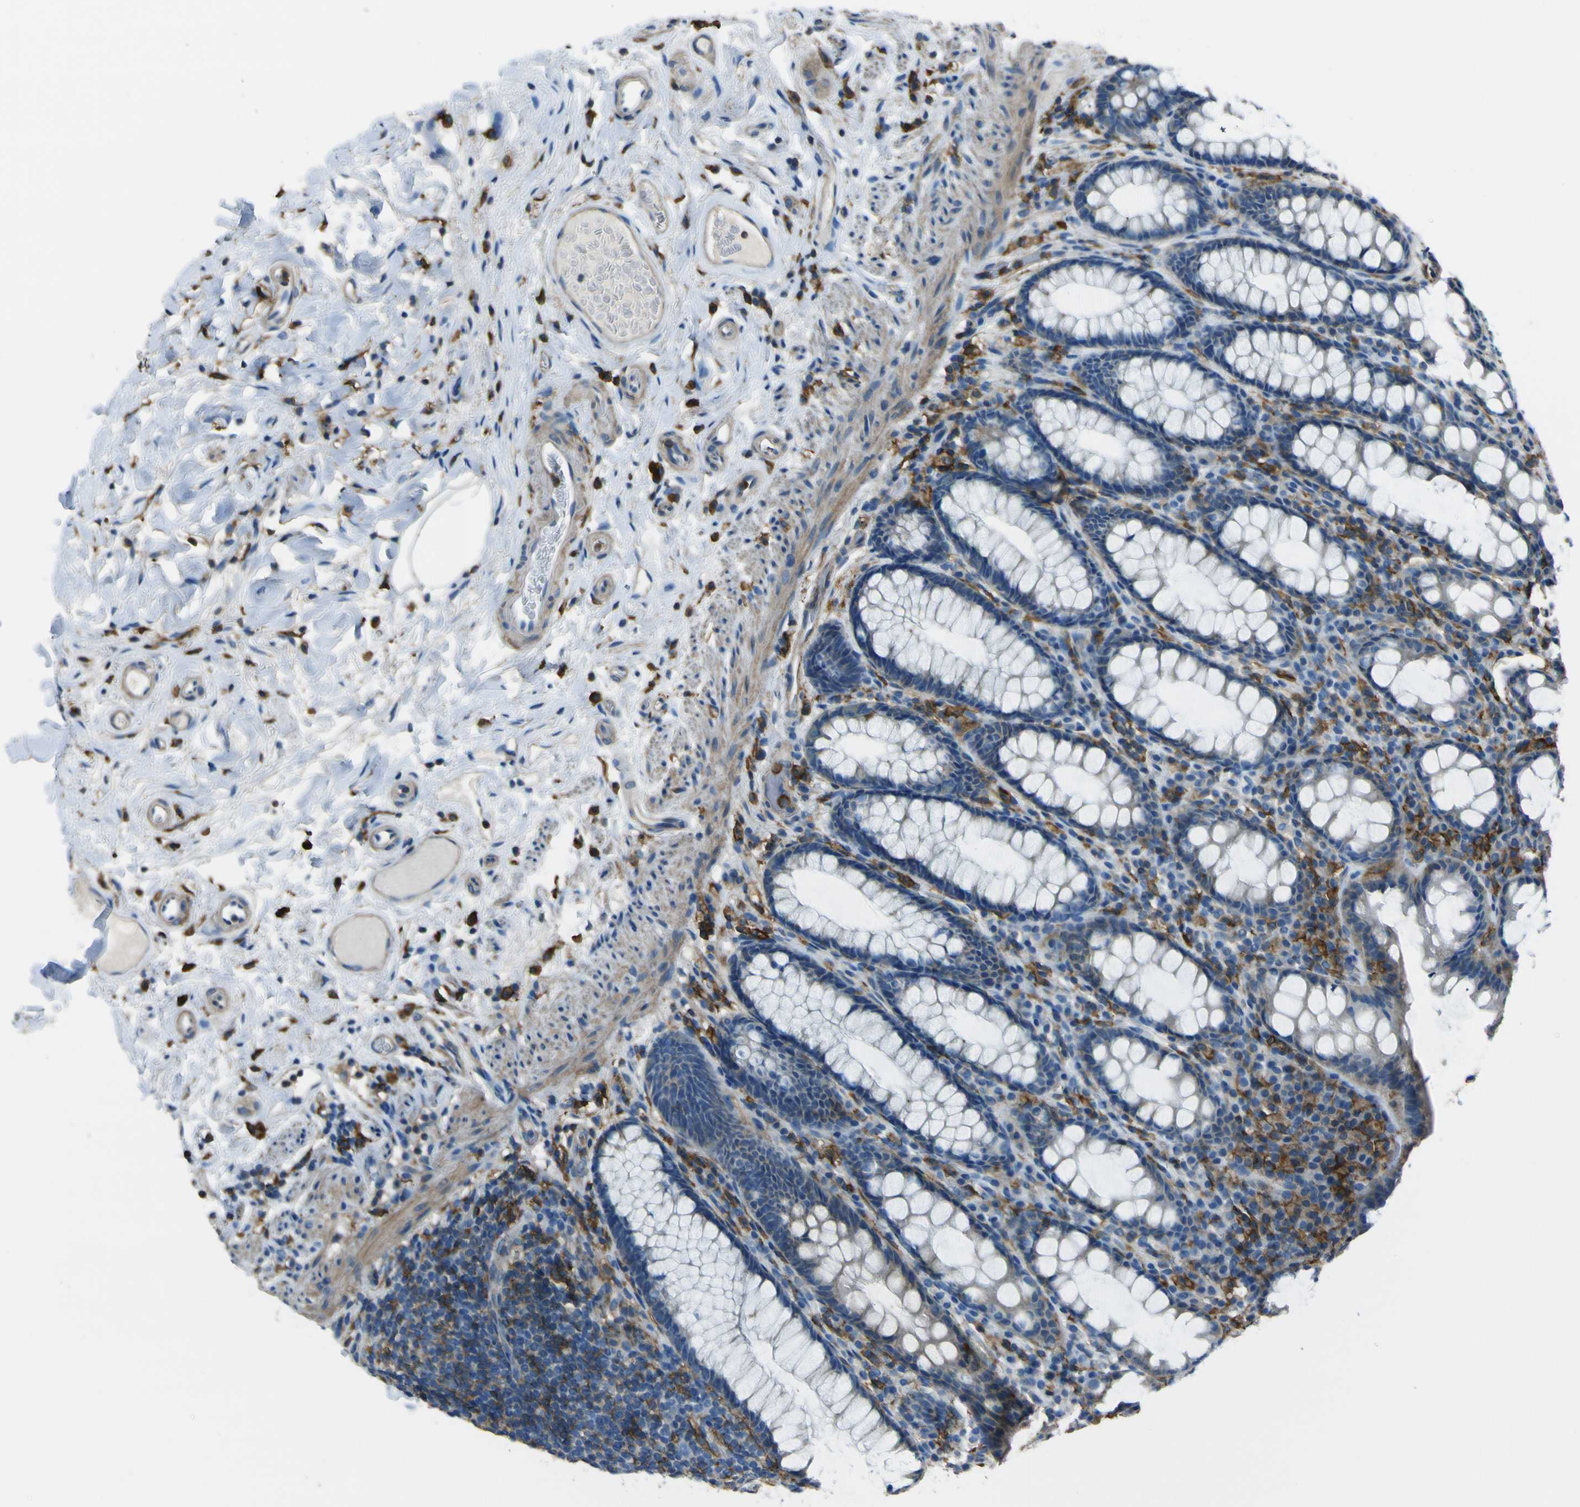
{"staining": {"intensity": "negative", "quantity": "none", "location": "none"}, "tissue": "rectum", "cell_type": "Glandular cells", "image_type": "normal", "snomed": [{"axis": "morphology", "description": "Normal tissue, NOS"}, {"axis": "topography", "description": "Rectum"}], "caption": "A micrograph of human rectum is negative for staining in glandular cells. (DAB immunohistochemistry (IHC), high magnification).", "gene": "LAIR1", "patient": {"sex": "male", "age": 92}}